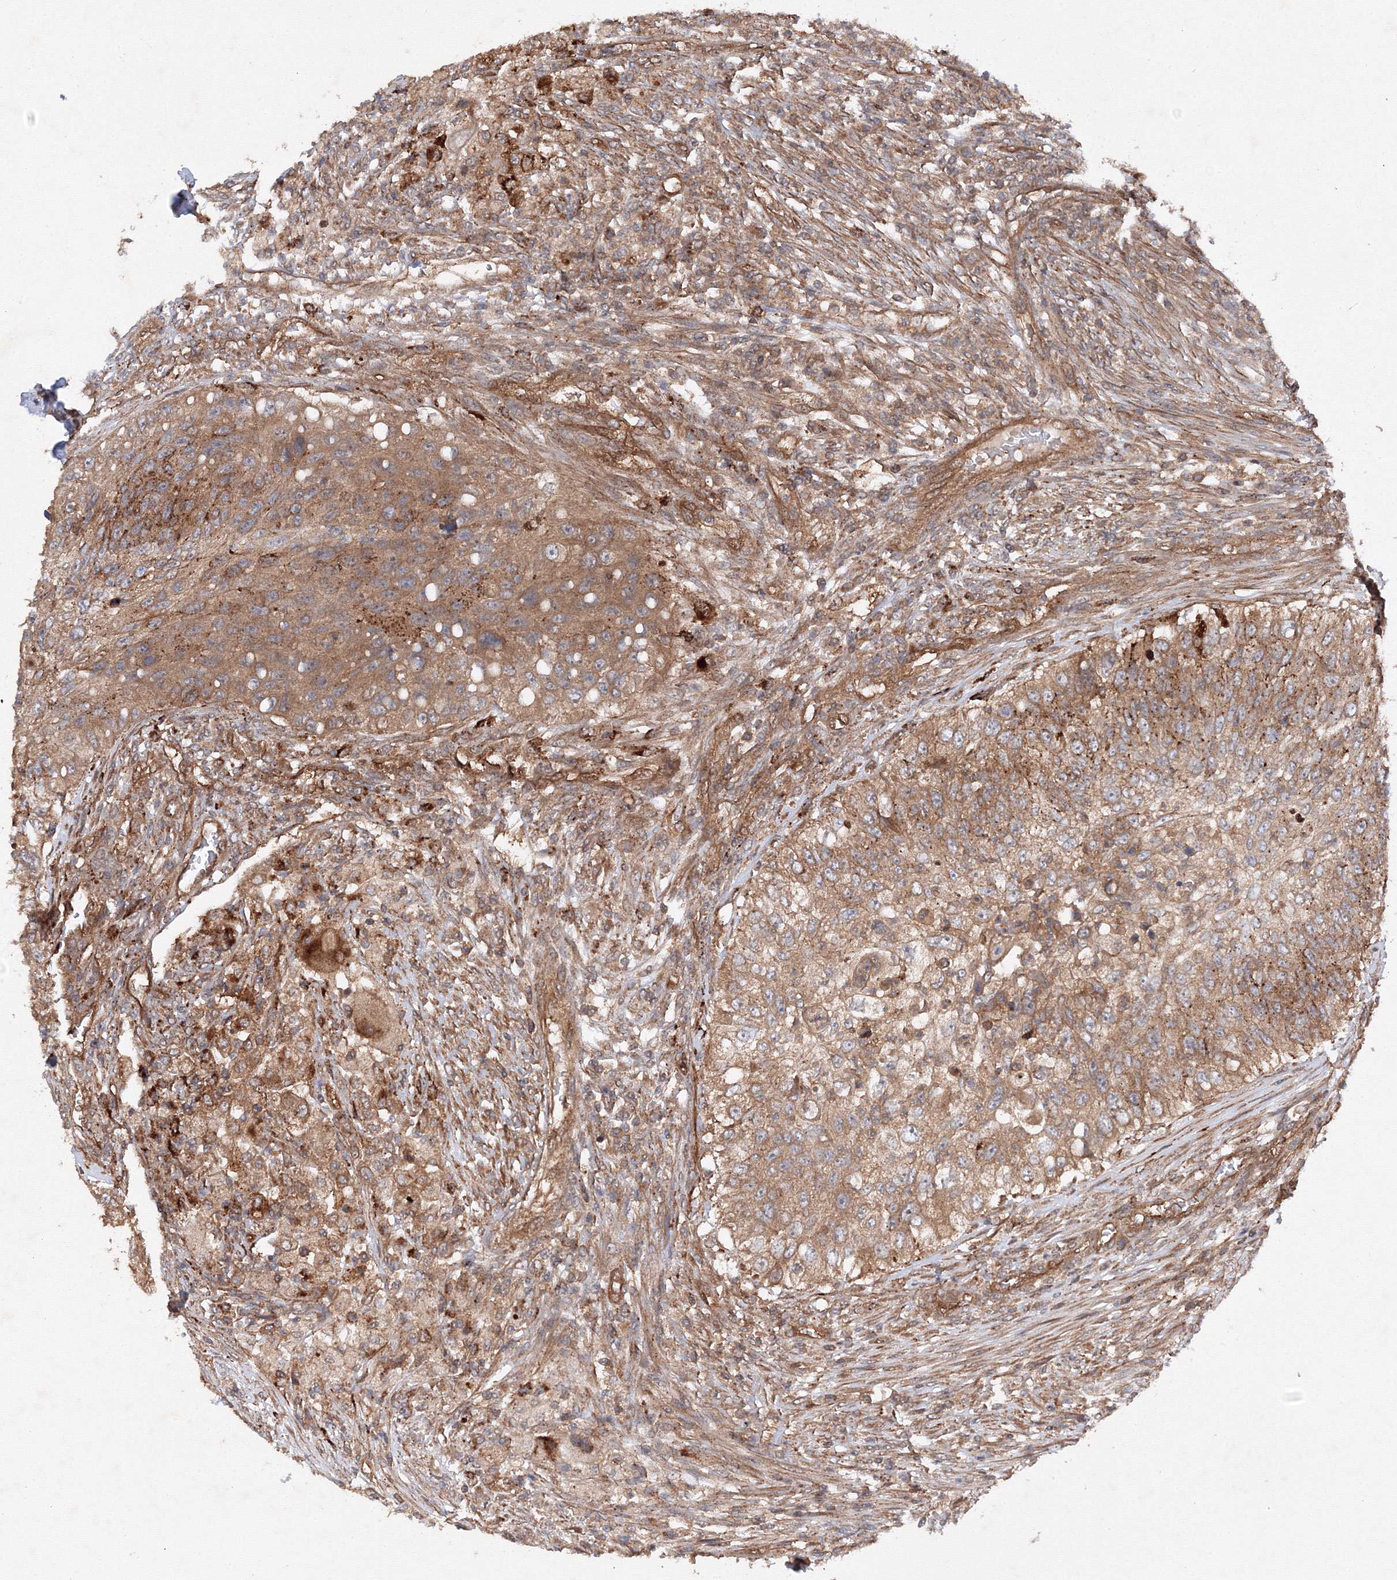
{"staining": {"intensity": "moderate", "quantity": ">75%", "location": "cytoplasmic/membranous"}, "tissue": "urothelial cancer", "cell_type": "Tumor cells", "image_type": "cancer", "snomed": [{"axis": "morphology", "description": "Urothelial carcinoma, High grade"}, {"axis": "topography", "description": "Urinary bladder"}], "caption": "A photomicrograph of urothelial carcinoma (high-grade) stained for a protein displays moderate cytoplasmic/membranous brown staining in tumor cells. Using DAB (3,3'-diaminobenzidine) (brown) and hematoxylin (blue) stains, captured at high magnification using brightfield microscopy.", "gene": "DCTD", "patient": {"sex": "female", "age": 60}}